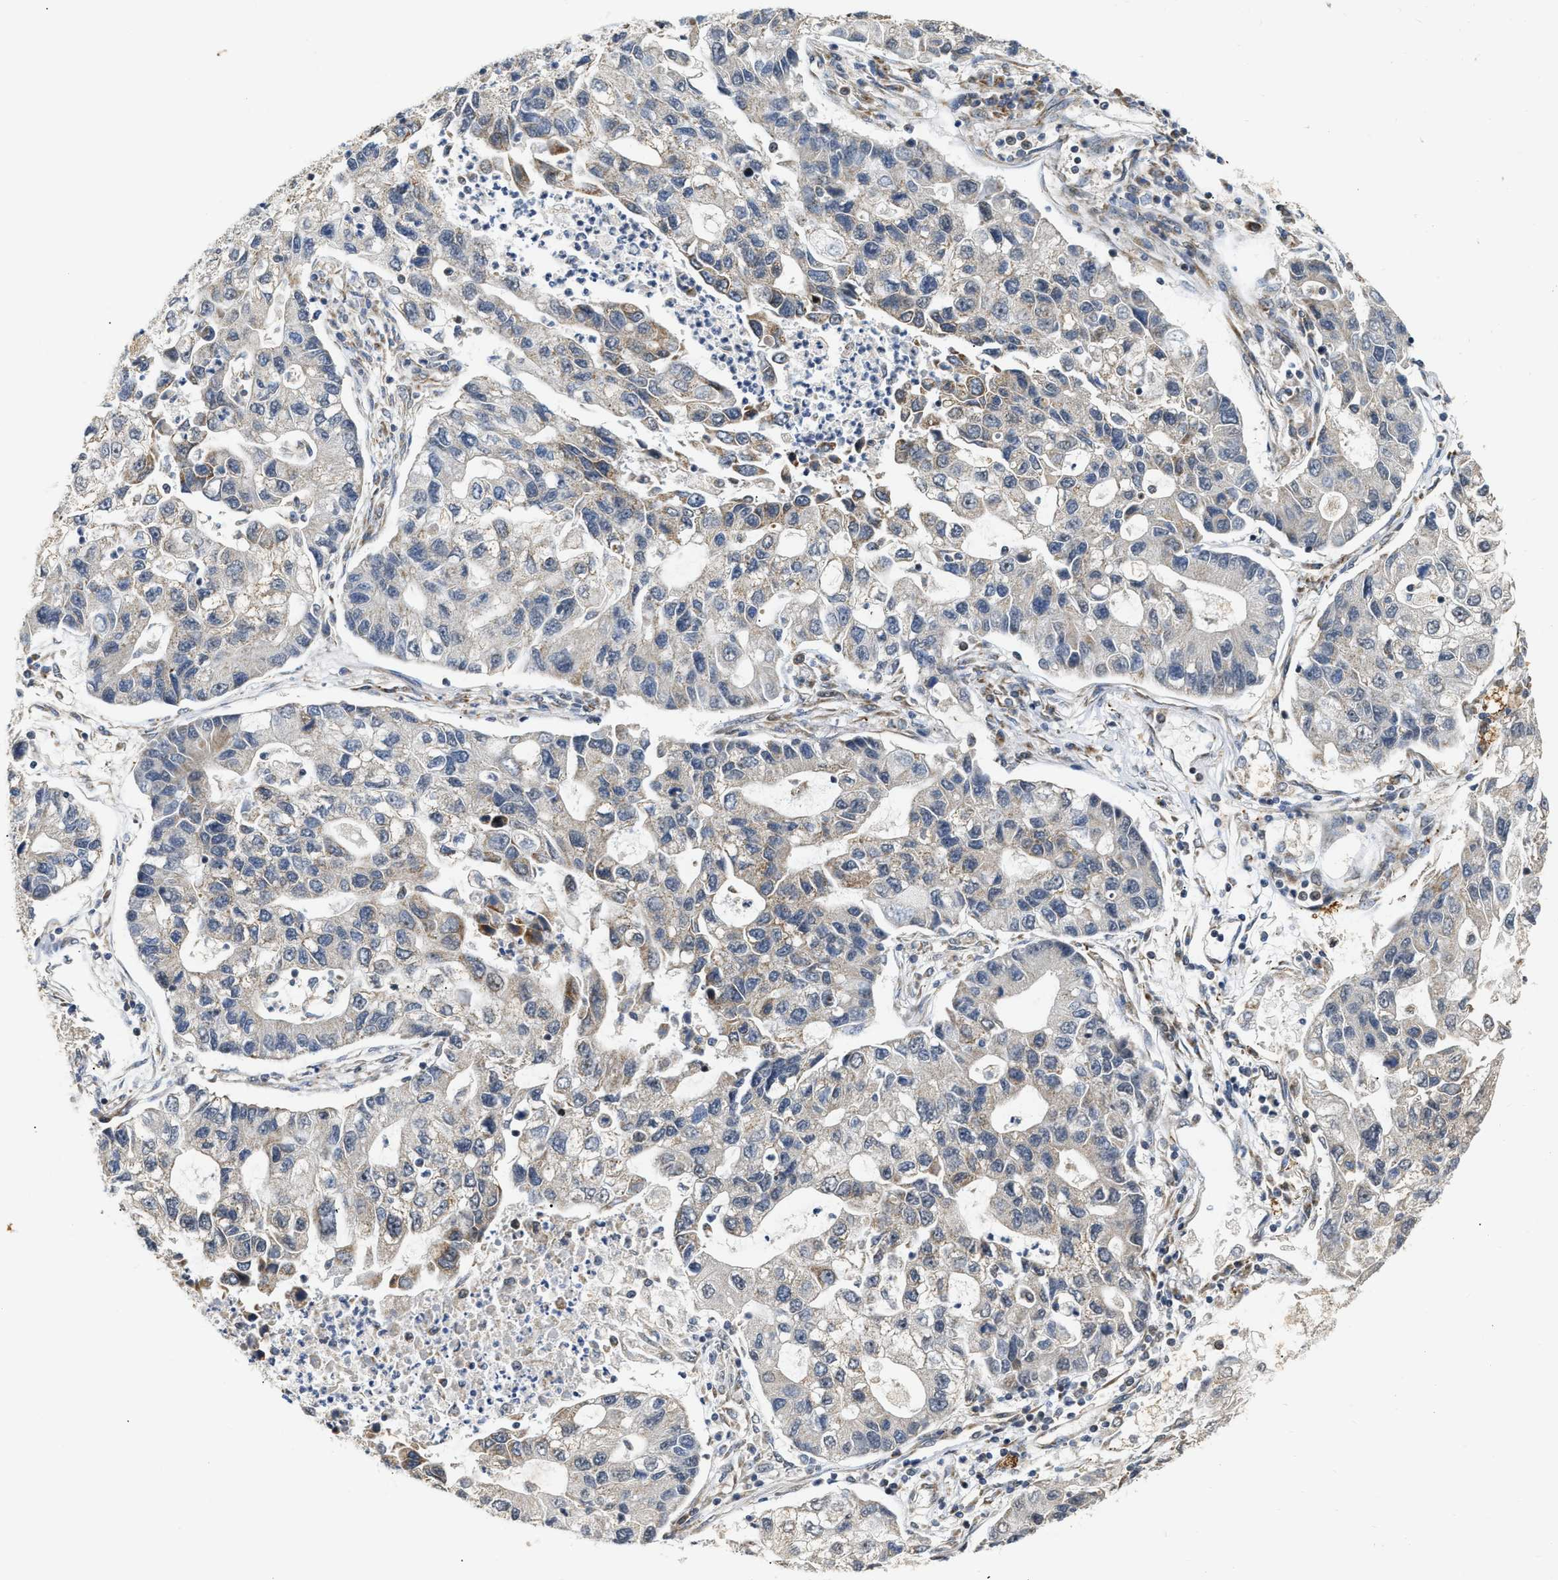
{"staining": {"intensity": "weak", "quantity": "<25%", "location": "cytoplasmic/membranous"}, "tissue": "lung cancer", "cell_type": "Tumor cells", "image_type": "cancer", "snomed": [{"axis": "morphology", "description": "Adenocarcinoma, NOS"}, {"axis": "topography", "description": "Lung"}], "caption": "A histopathology image of lung cancer stained for a protein shows no brown staining in tumor cells.", "gene": "DEPTOR", "patient": {"sex": "female", "age": 51}}